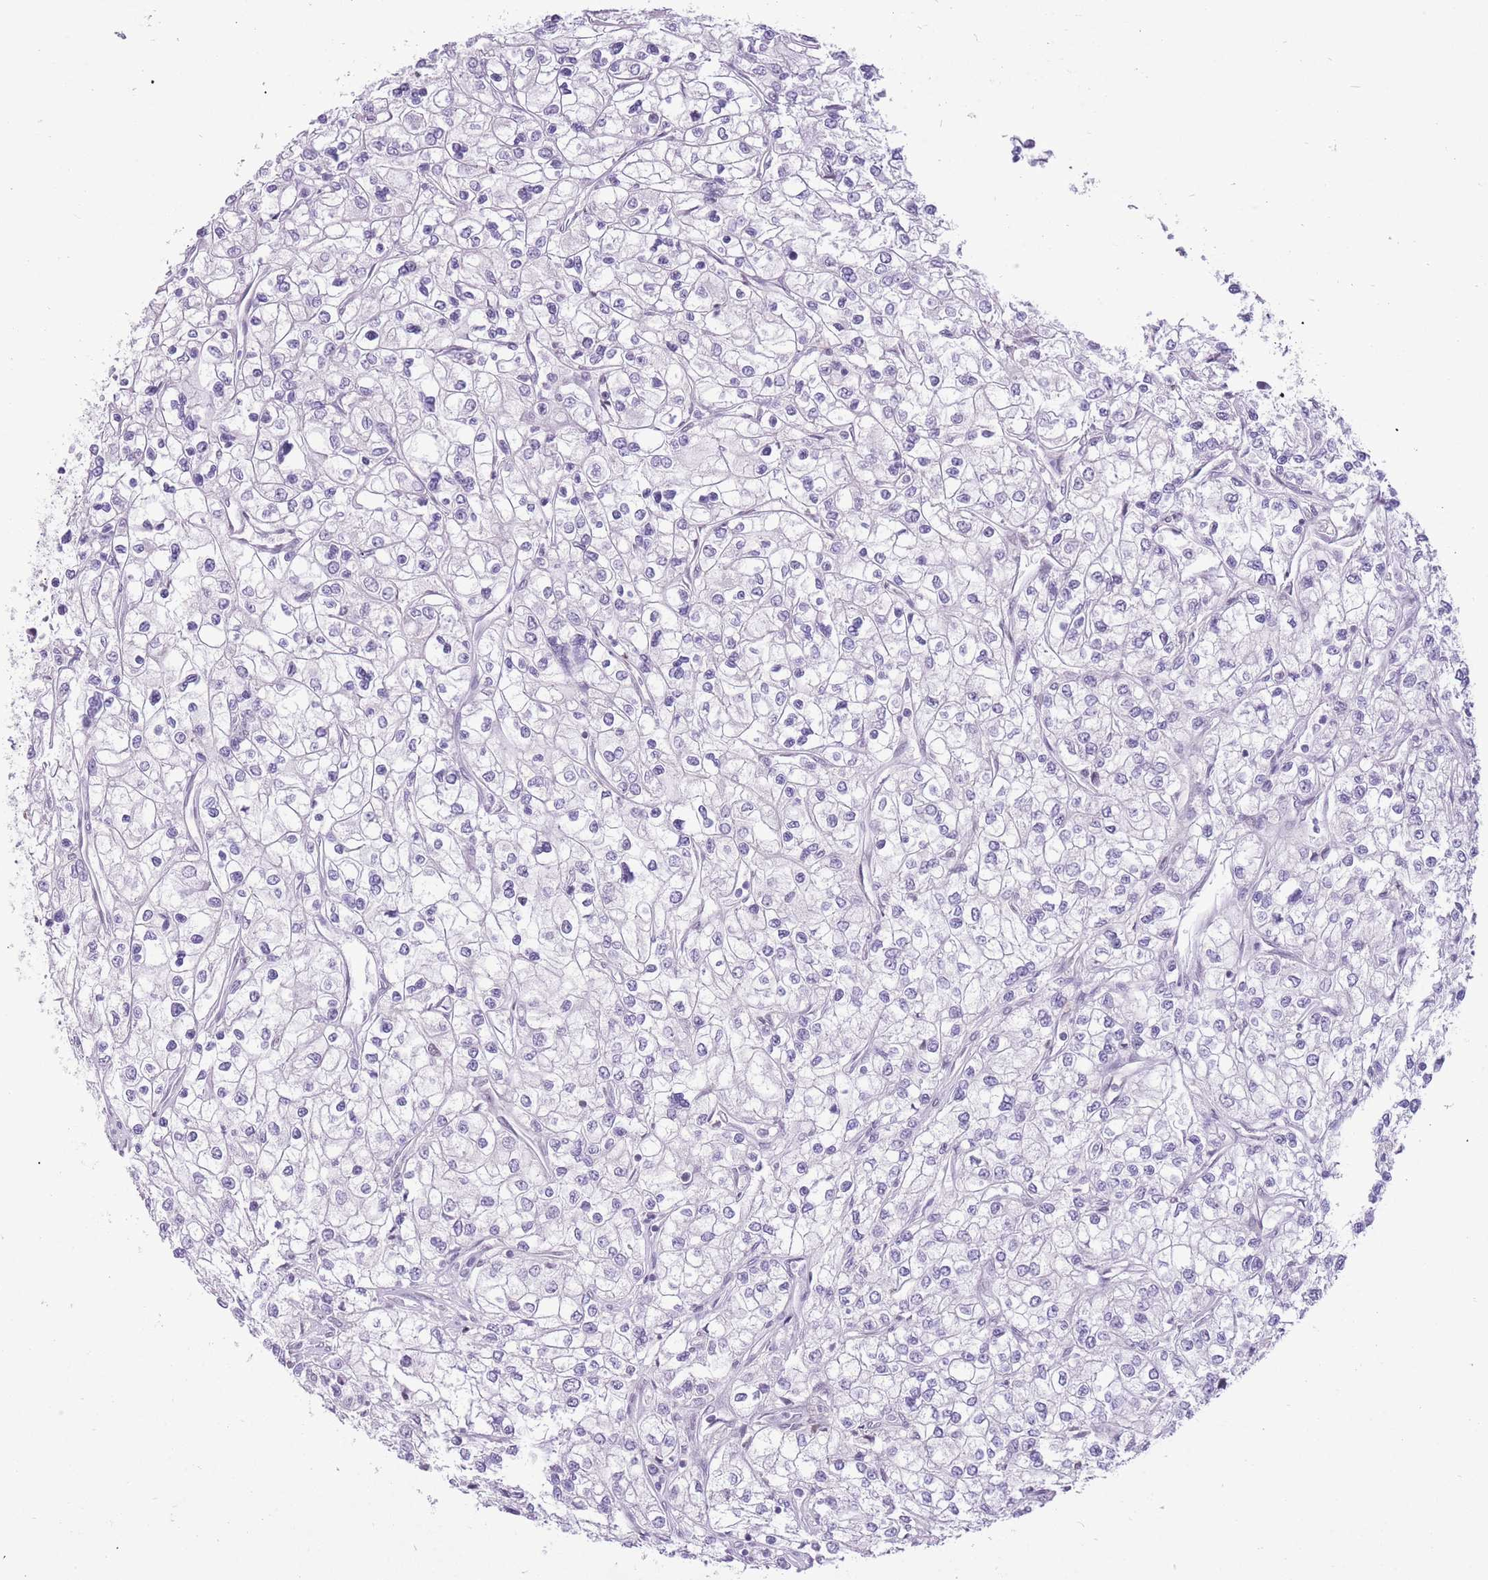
{"staining": {"intensity": "negative", "quantity": "none", "location": "none"}, "tissue": "renal cancer", "cell_type": "Tumor cells", "image_type": "cancer", "snomed": [{"axis": "morphology", "description": "Adenocarcinoma, NOS"}, {"axis": "topography", "description": "Kidney"}], "caption": "Immunohistochemistry image of neoplastic tissue: human renal cancer (adenocarcinoma) stained with DAB shows no significant protein staining in tumor cells.", "gene": "ZBED5", "patient": {"sex": "male", "age": 80}}